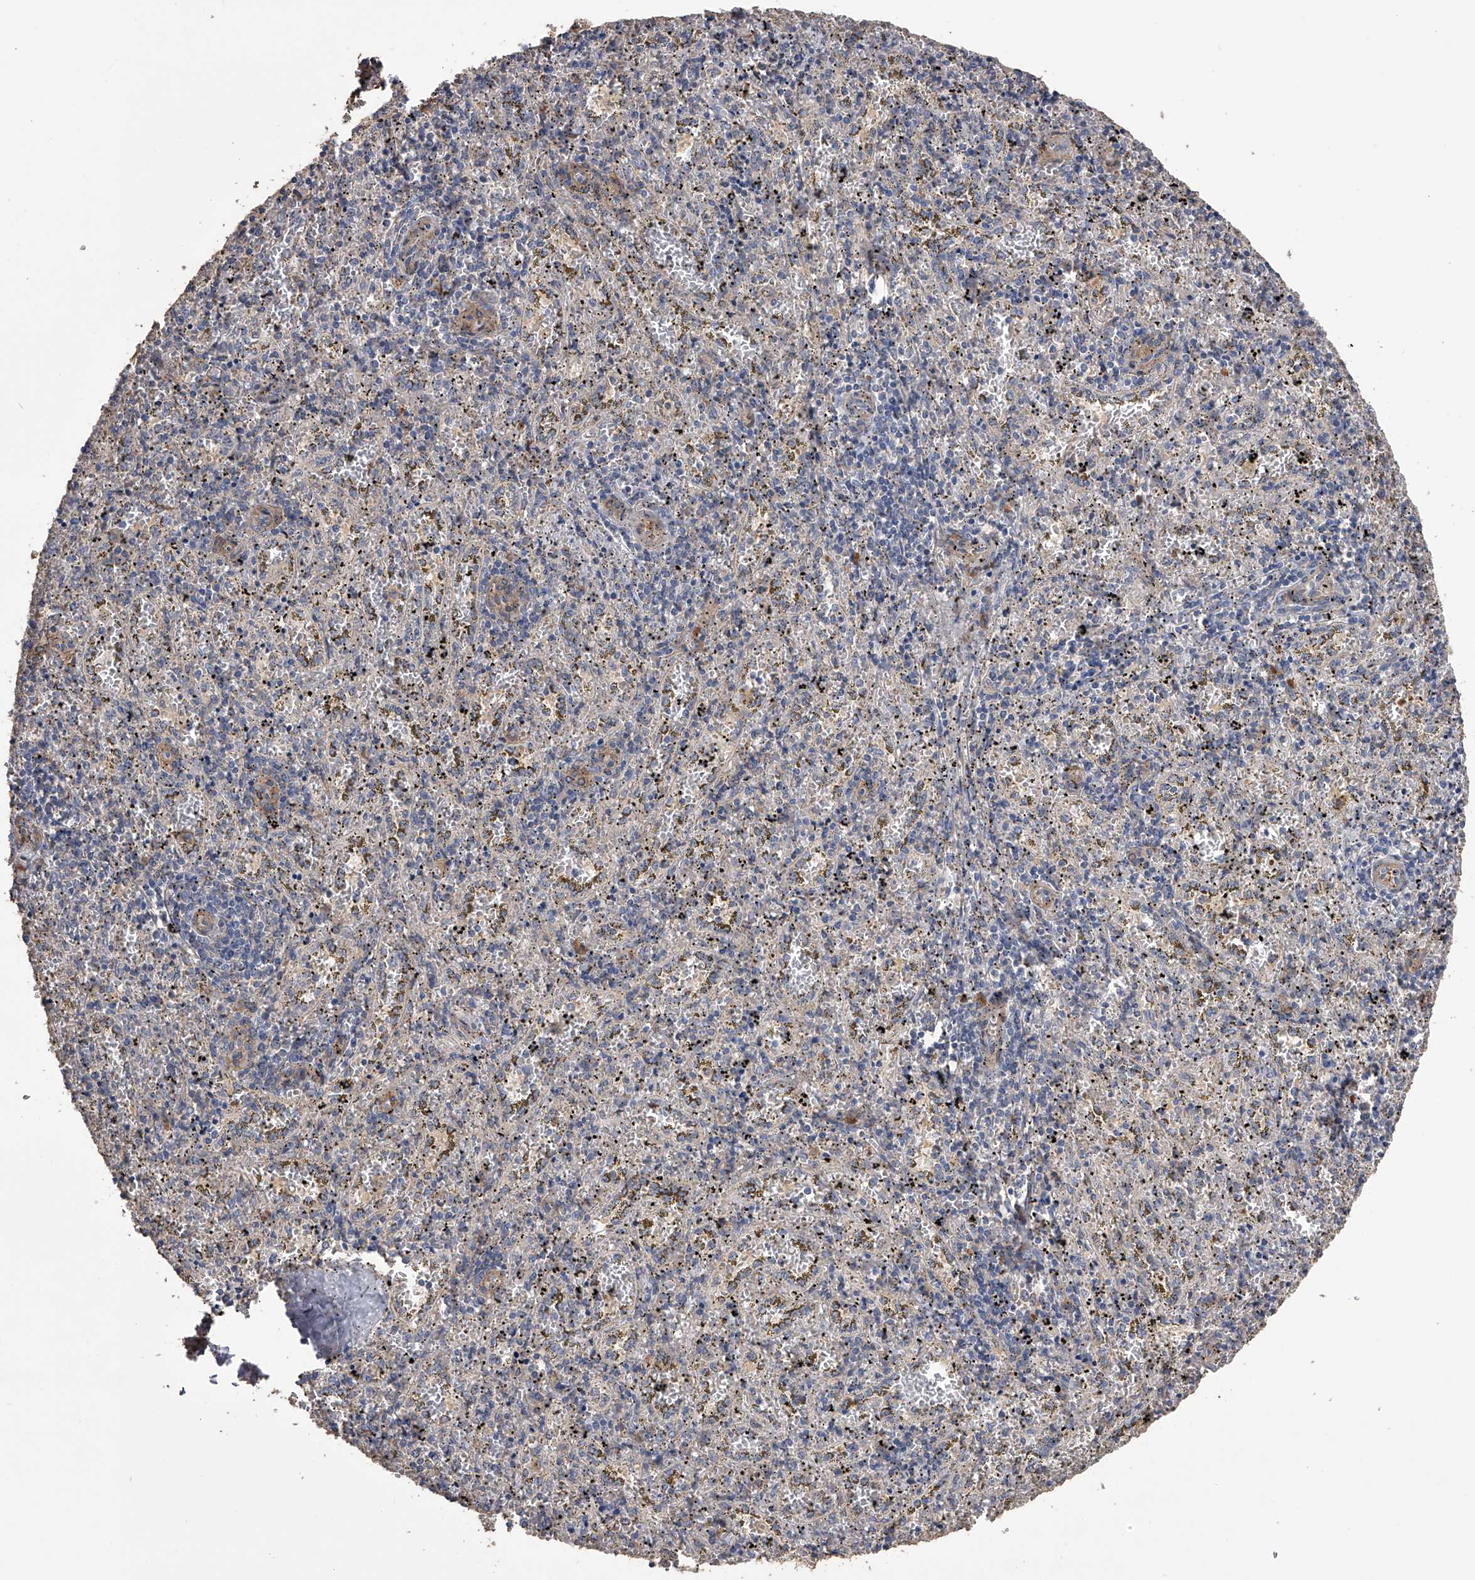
{"staining": {"intensity": "negative", "quantity": "none", "location": "none"}, "tissue": "spleen", "cell_type": "Cells in red pulp", "image_type": "normal", "snomed": [{"axis": "morphology", "description": "Normal tissue, NOS"}, {"axis": "topography", "description": "Spleen"}], "caption": "Immunohistochemistry (IHC) image of unremarkable spleen: spleen stained with DAB (3,3'-diaminobenzidine) shows no significant protein expression in cells in red pulp. The staining is performed using DAB brown chromogen with nuclei counter-stained in using hematoxylin.", "gene": "ZNF343", "patient": {"sex": "male", "age": 11}}